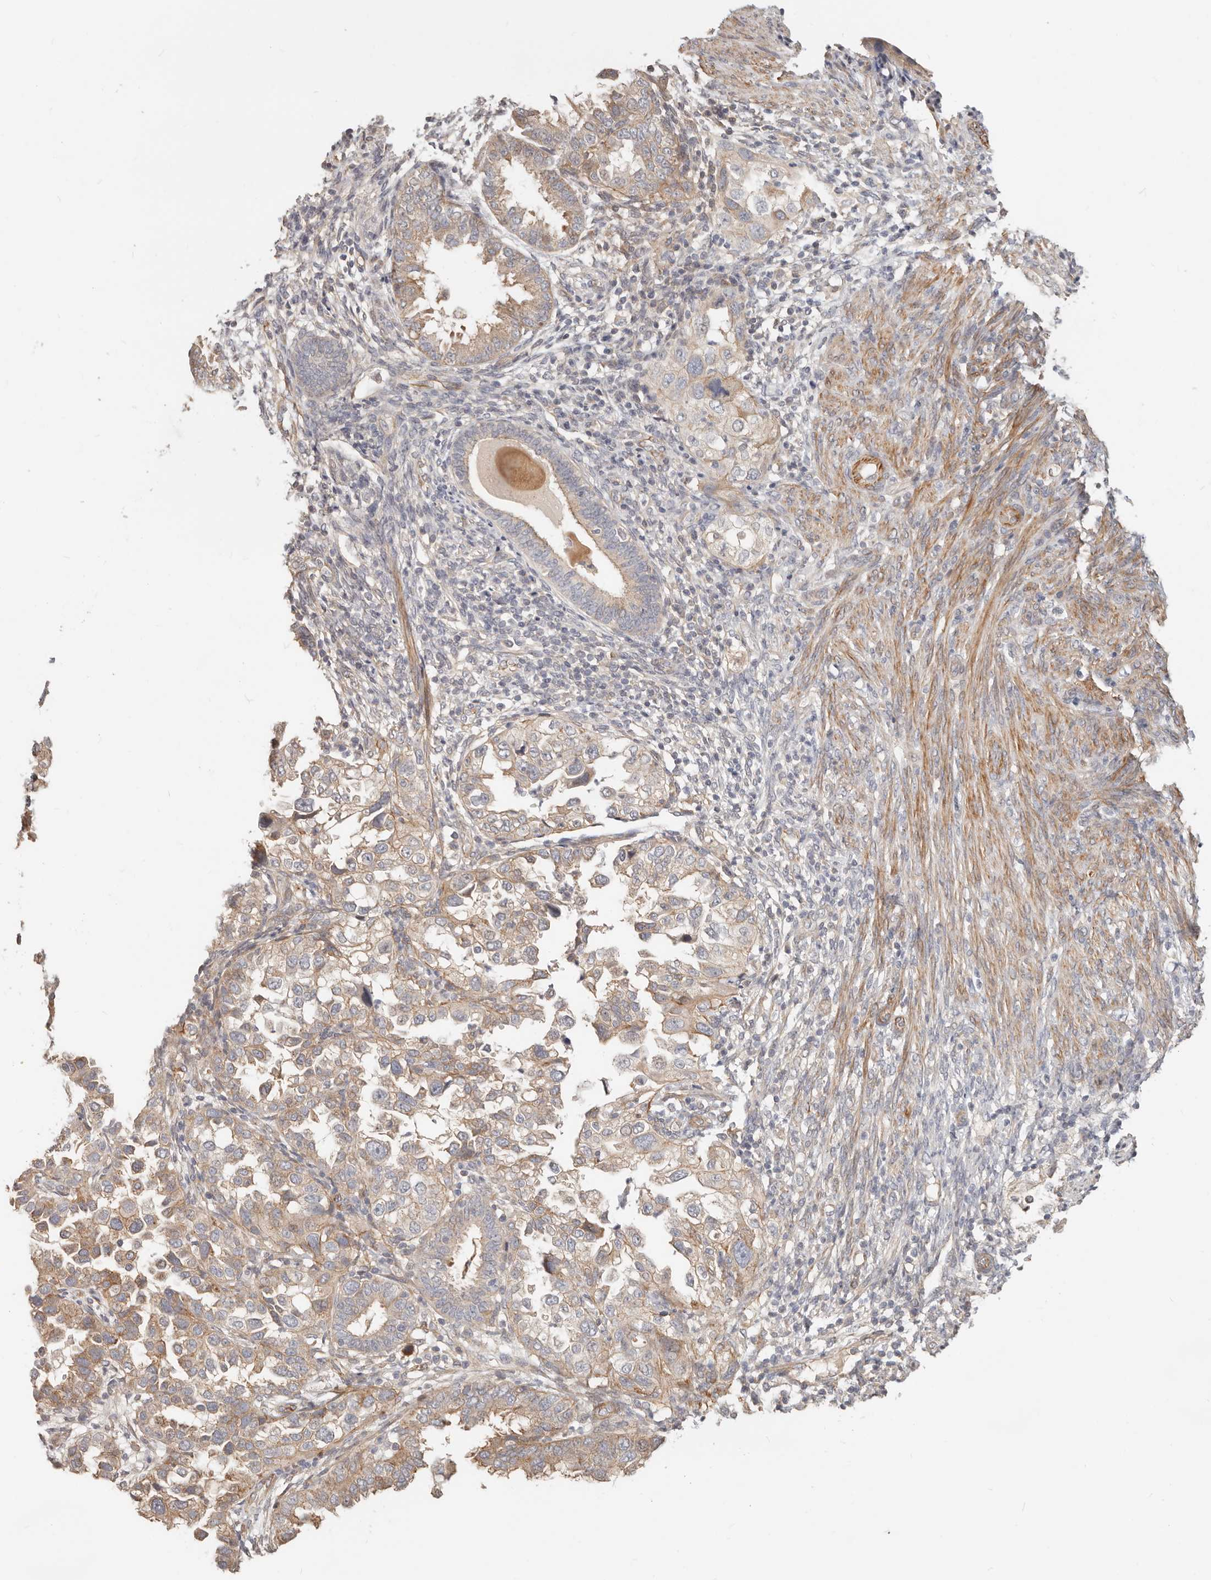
{"staining": {"intensity": "moderate", "quantity": "<25%", "location": "cytoplasmic/membranous"}, "tissue": "endometrial cancer", "cell_type": "Tumor cells", "image_type": "cancer", "snomed": [{"axis": "morphology", "description": "Adenocarcinoma, NOS"}, {"axis": "topography", "description": "Endometrium"}], "caption": "Endometrial cancer tissue displays moderate cytoplasmic/membranous staining in approximately <25% of tumor cells", "gene": "ZRANB1", "patient": {"sex": "female", "age": 85}}